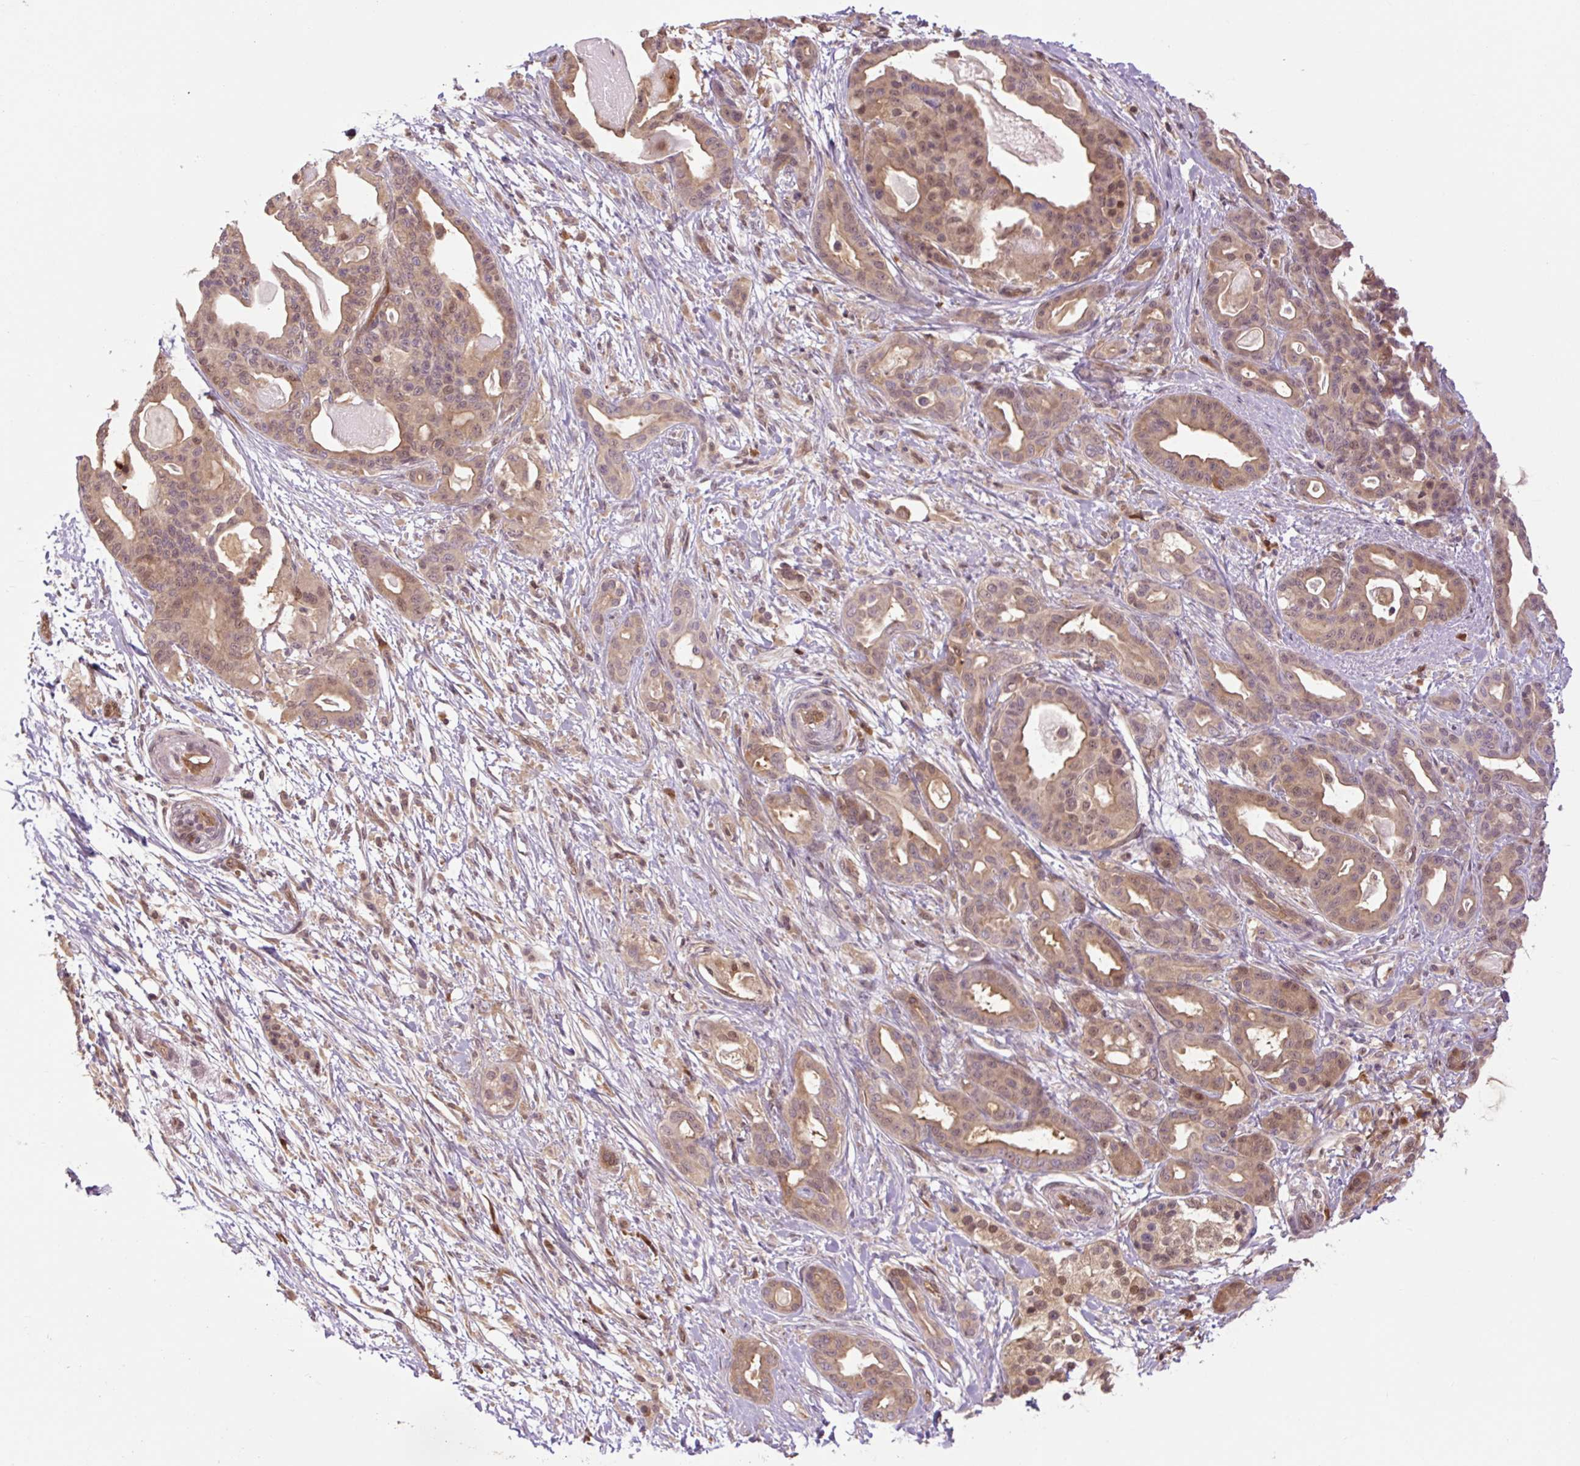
{"staining": {"intensity": "moderate", "quantity": ">75%", "location": "cytoplasmic/membranous,nuclear"}, "tissue": "pancreatic cancer", "cell_type": "Tumor cells", "image_type": "cancer", "snomed": [{"axis": "morphology", "description": "Adenocarcinoma, NOS"}, {"axis": "topography", "description": "Pancreas"}], "caption": "Protein staining shows moderate cytoplasmic/membranous and nuclear expression in approximately >75% of tumor cells in pancreatic cancer.", "gene": "TPT1", "patient": {"sex": "male", "age": 63}}